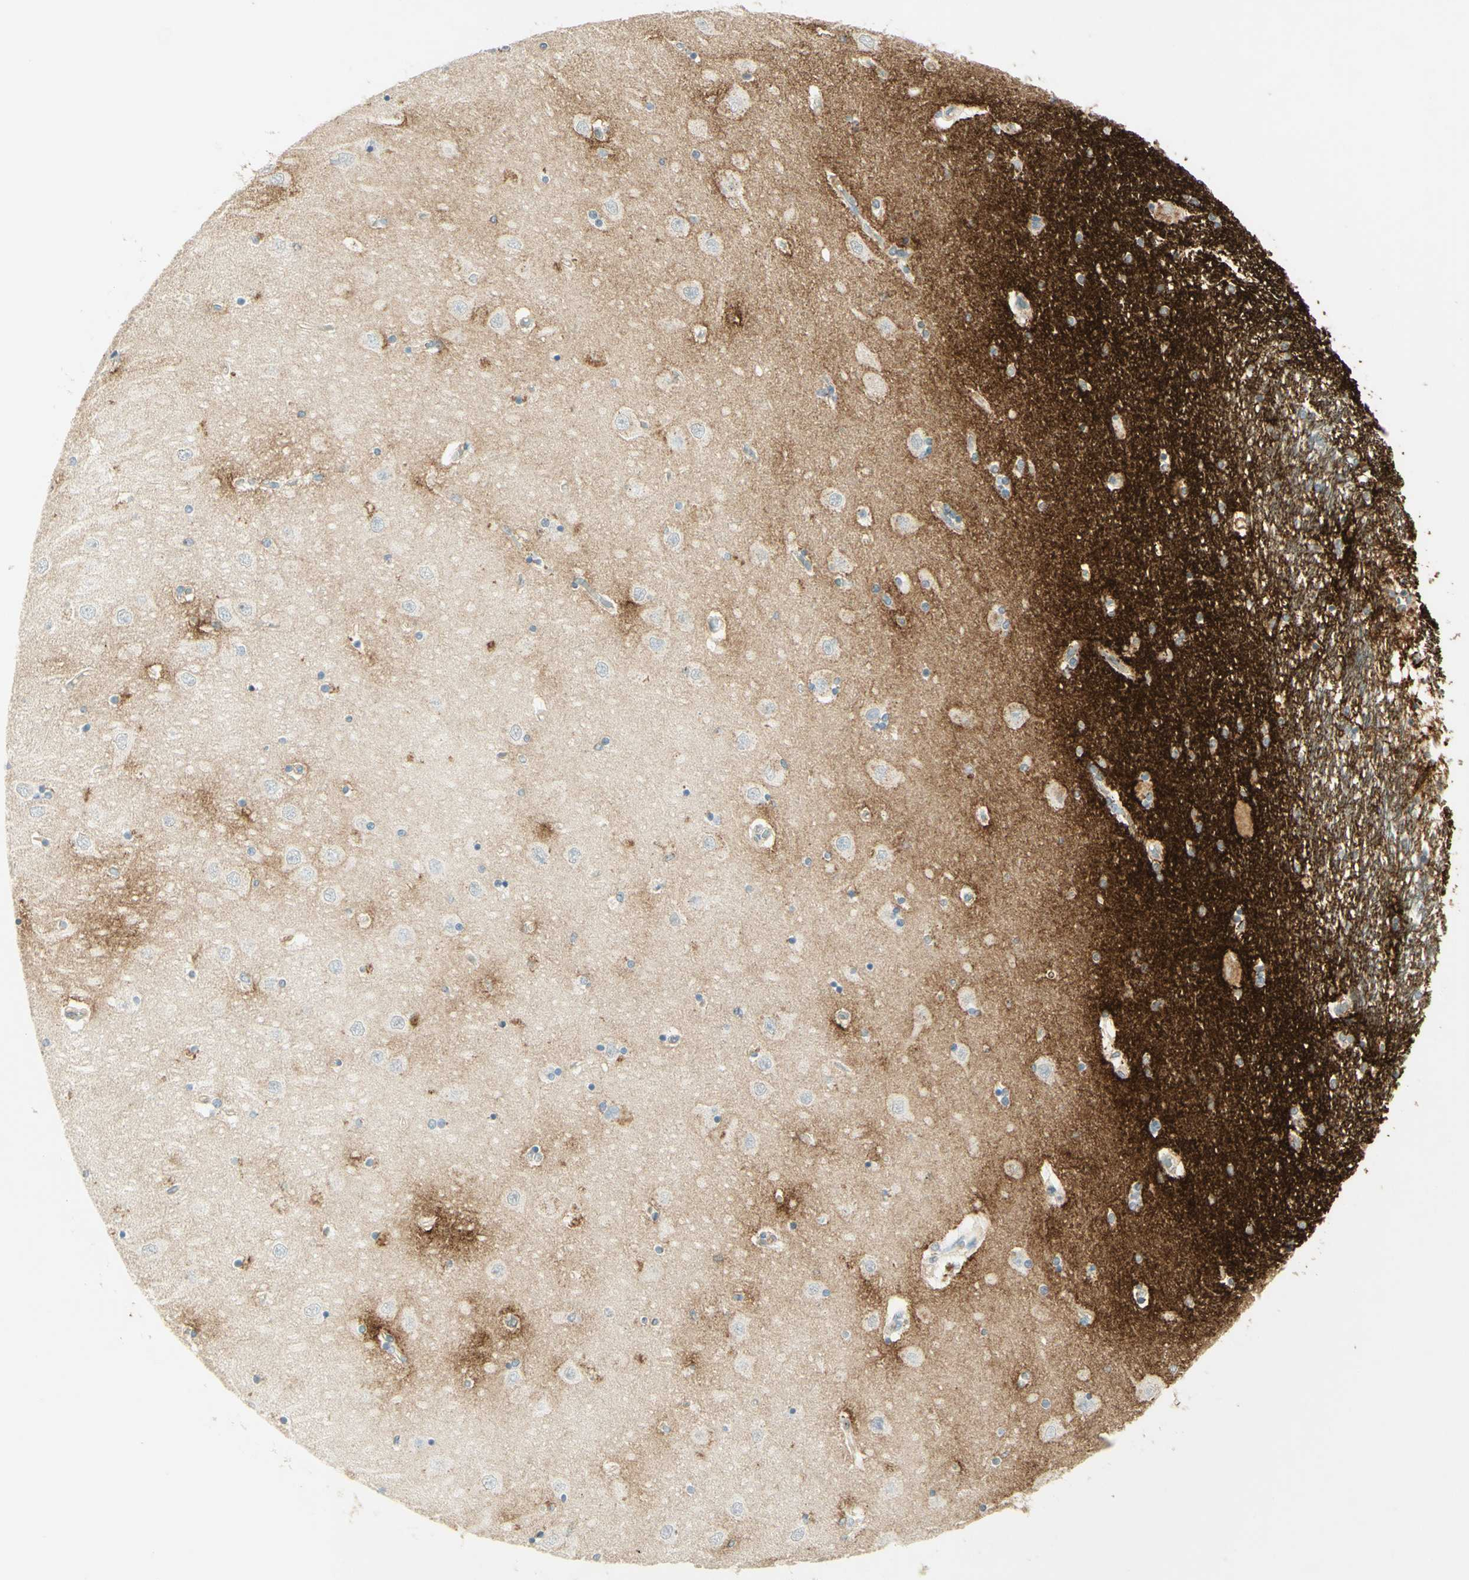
{"staining": {"intensity": "negative", "quantity": "none", "location": "none"}, "tissue": "hippocampus", "cell_type": "Glial cells", "image_type": "normal", "snomed": [{"axis": "morphology", "description": "Normal tissue, NOS"}, {"axis": "topography", "description": "Hippocampus"}], "caption": "Hippocampus was stained to show a protein in brown. There is no significant staining in glial cells. (DAB IHC, high magnification).", "gene": "TNN", "patient": {"sex": "female", "age": 54}}